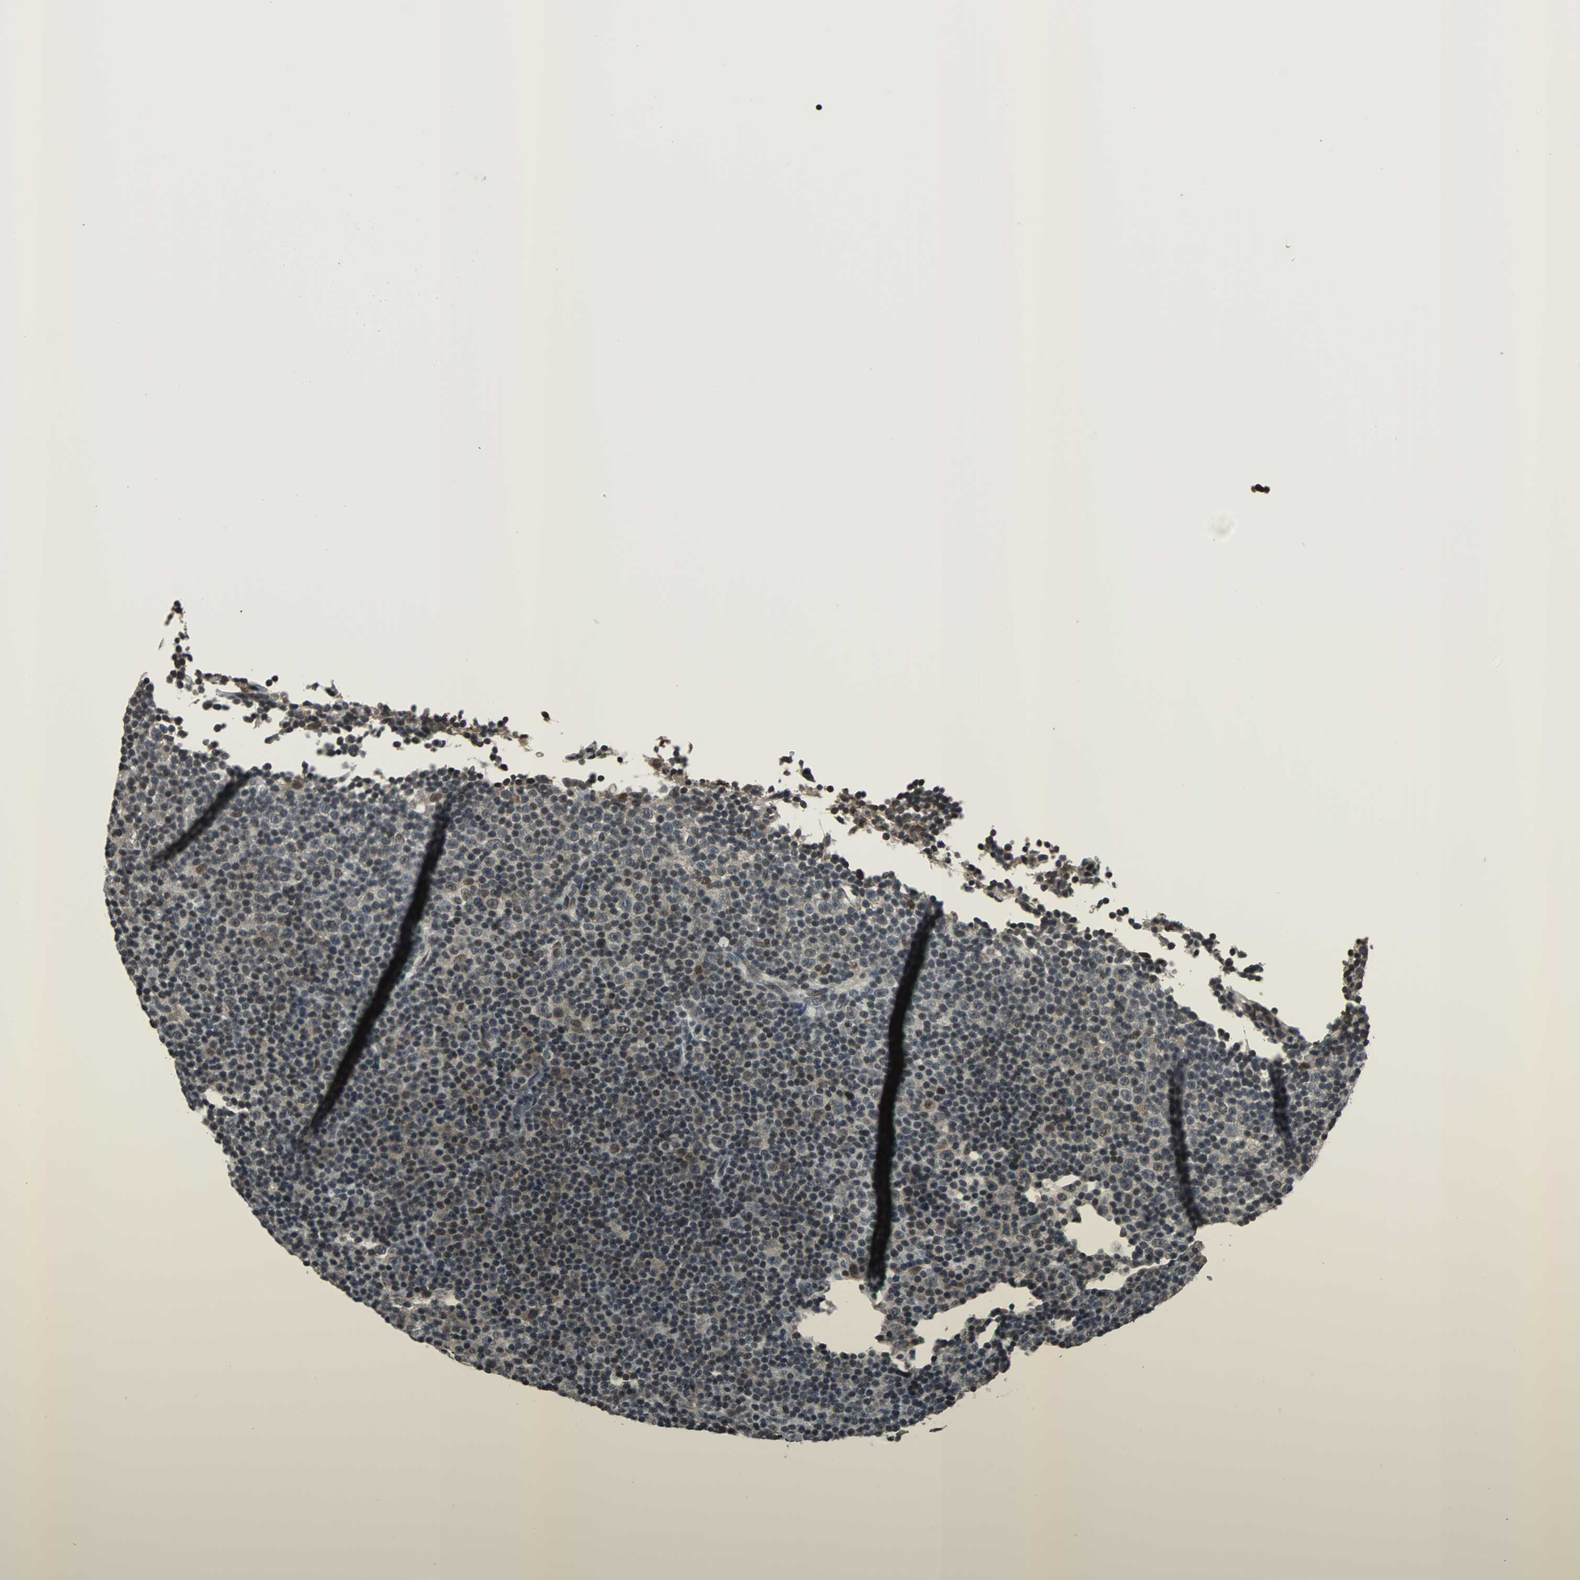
{"staining": {"intensity": "moderate", "quantity": "25%-75%", "location": "nuclear"}, "tissue": "lymphoma", "cell_type": "Tumor cells", "image_type": "cancer", "snomed": [{"axis": "morphology", "description": "Malignant lymphoma, non-Hodgkin's type, Low grade"}, {"axis": "topography", "description": "Lymph node"}], "caption": "A high-resolution image shows immunohistochemistry (IHC) staining of malignant lymphoma, non-Hodgkin's type (low-grade), which demonstrates moderate nuclear staining in approximately 25%-75% of tumor cells.", "gene": "REST", "patient": {"sex": "female", "age": 67}}